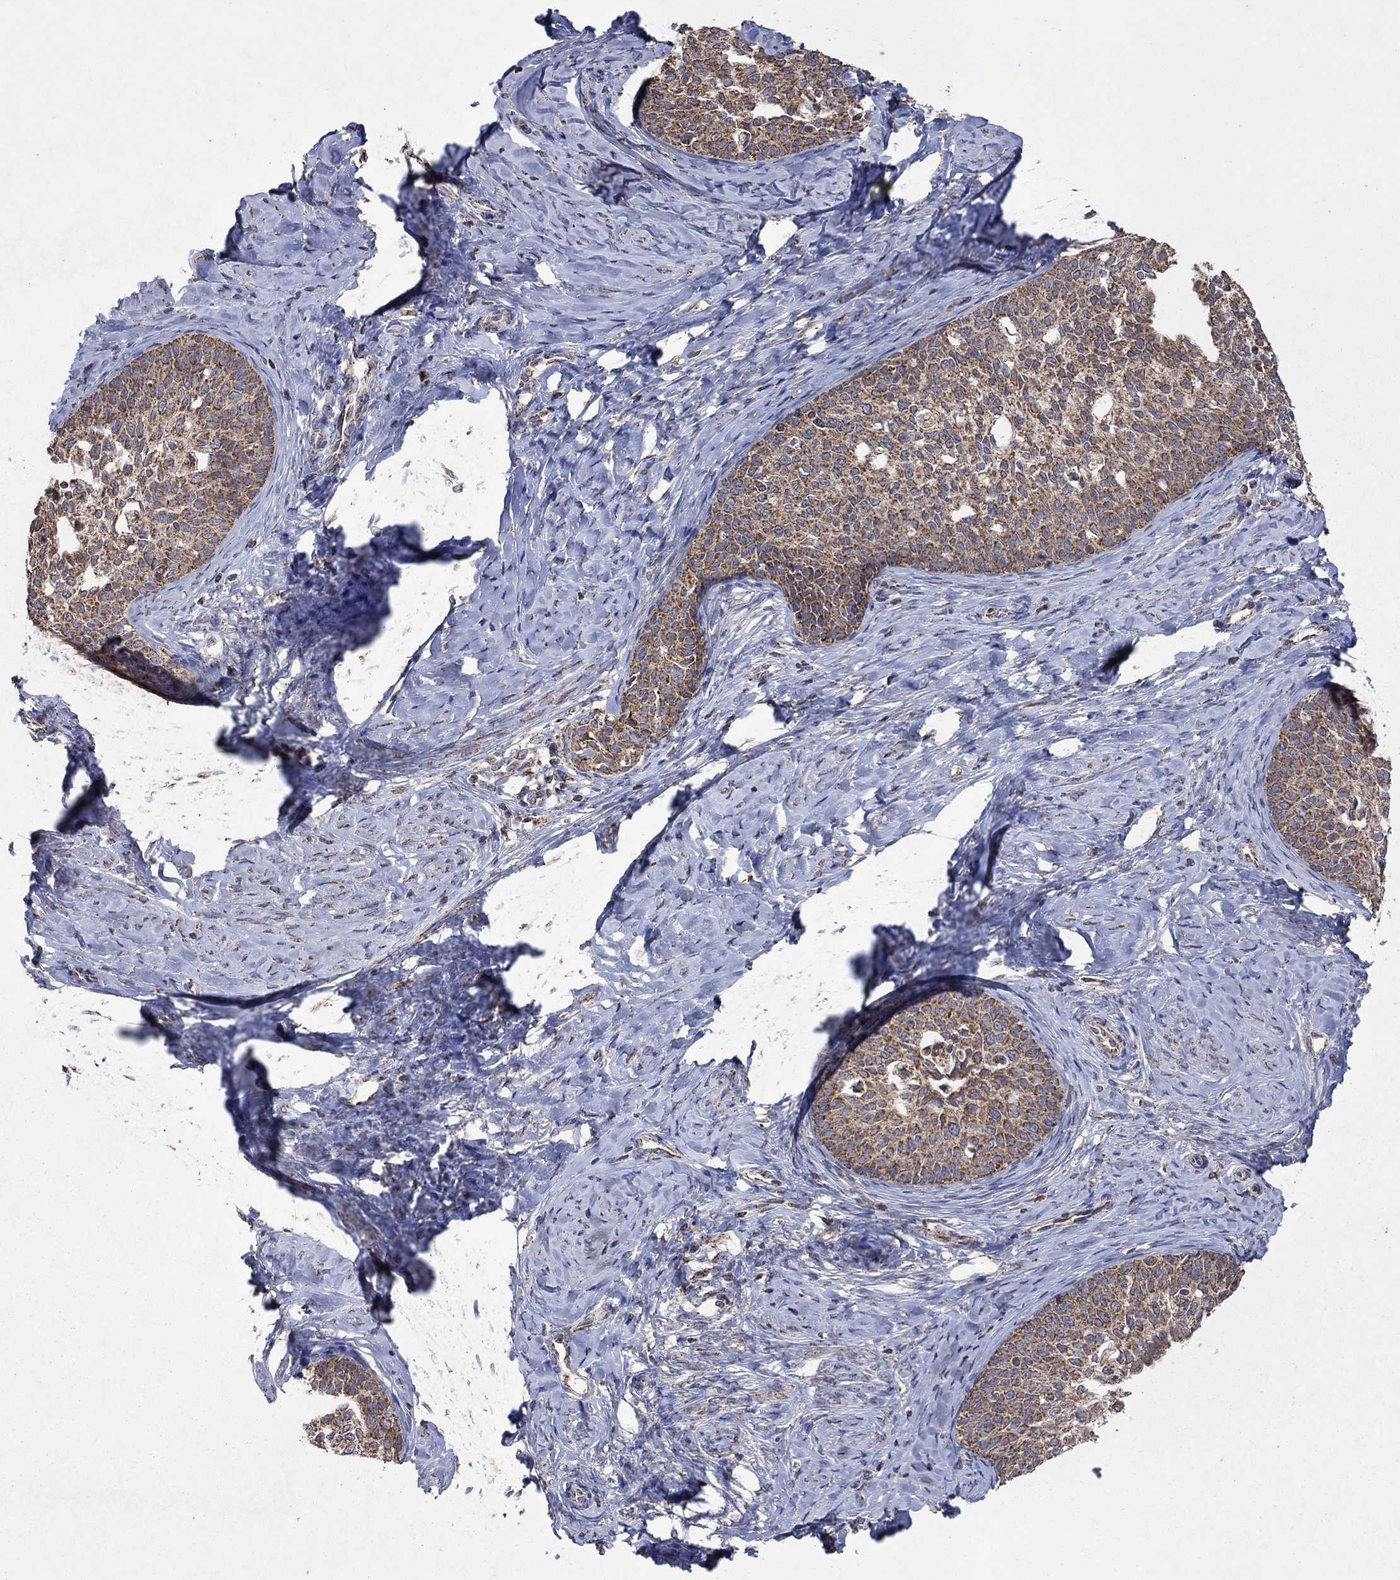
{"staining": {"intensity": "moderate", "quantity": "25%-75%", "location": "cytoplasmic/membranous"}, "tissue": "cervical cancer", "cell_type": "Tumor cells", "image_type": "cancer", "snomed": [{"axis": "morphology", "description": "Squamous cell carcinoma, NOS"}, {"axis": "topography", "description": "Cervix"}], "caption": "Protein staining of cervical squamous cell carcinoma tissue demonstrates moderate cytoplasmic/membranous staining in approximately 25%-75% of tumor cells.", "gene": "DPH1", "patient": {"sex": "female", "age": 51}}